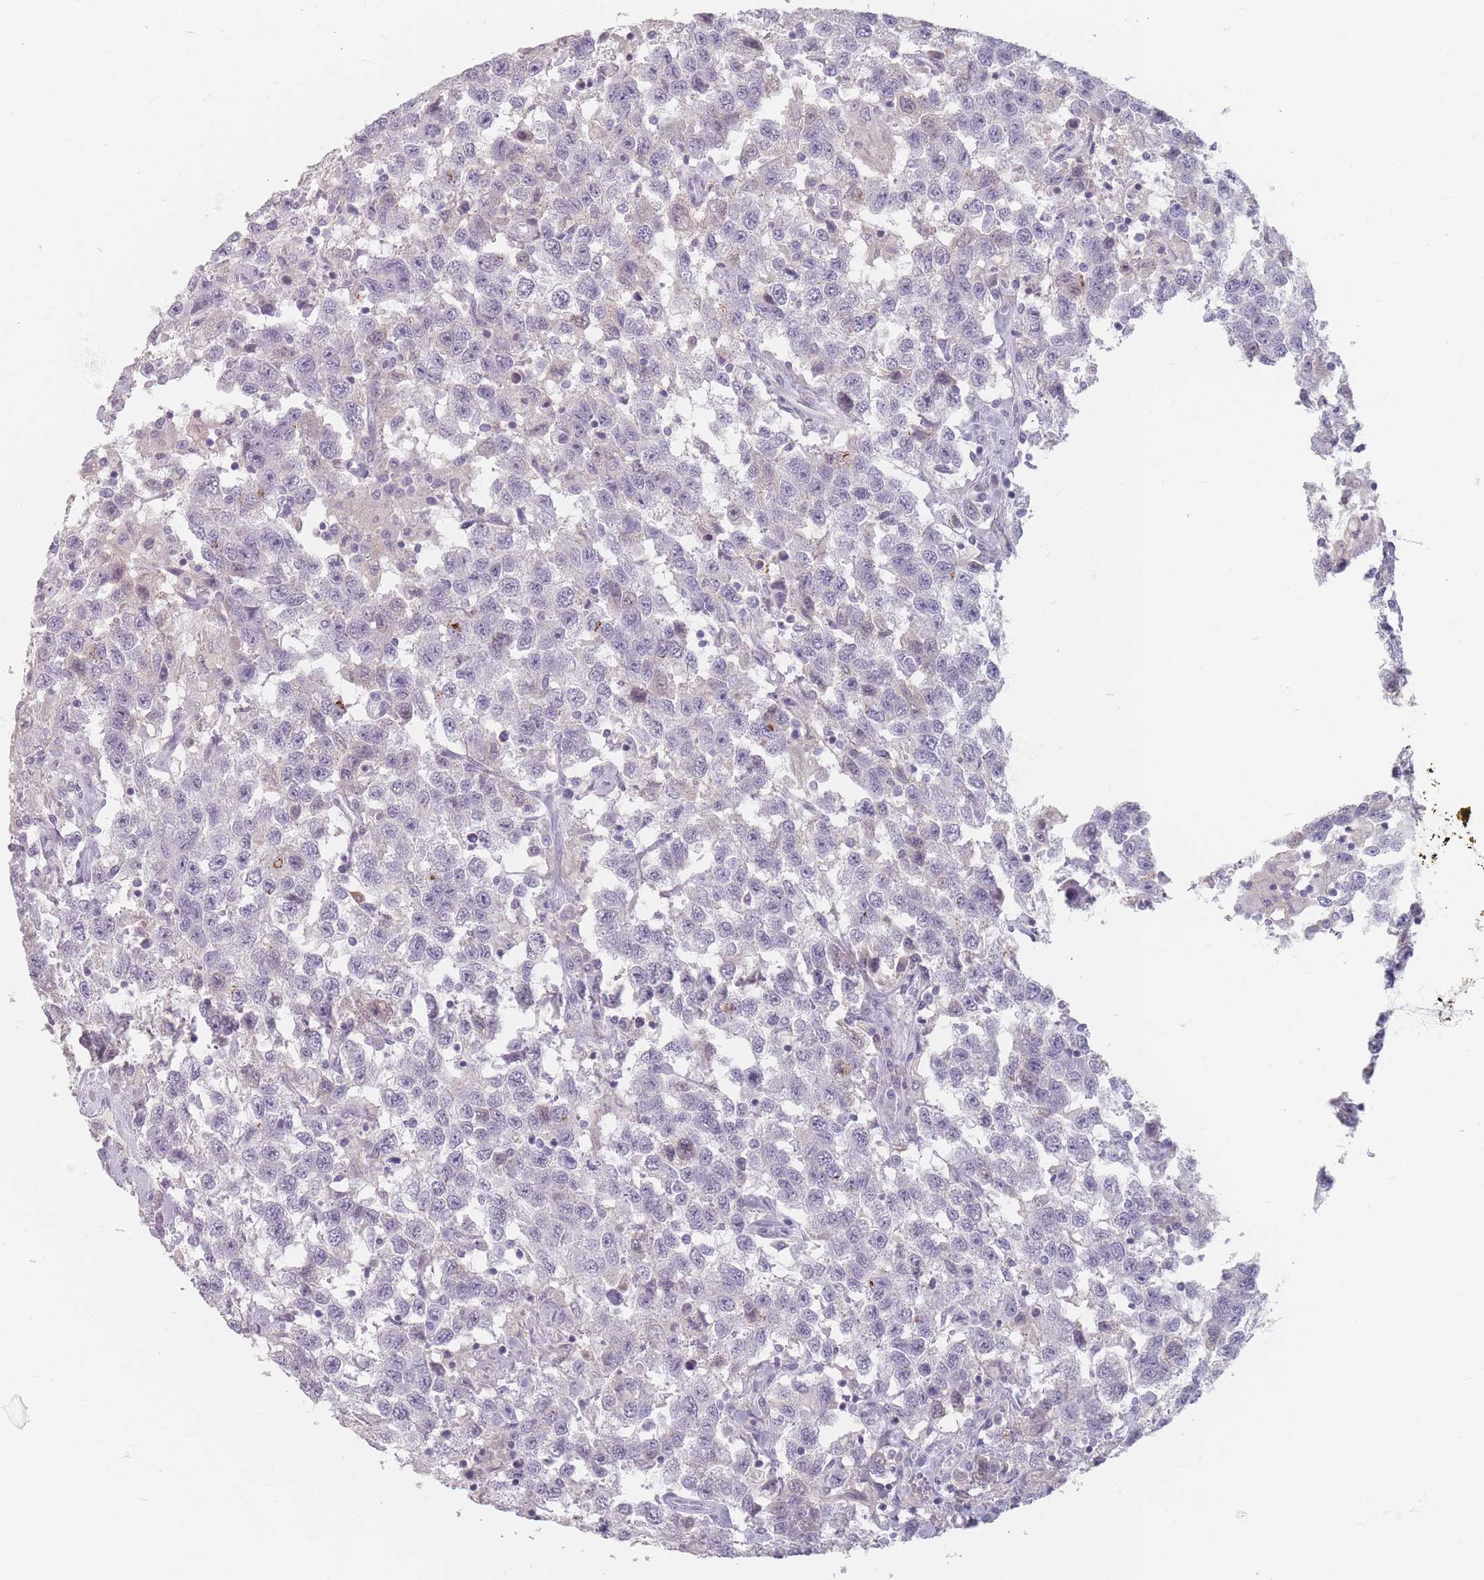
{"staining": {"intensity": "negative", "quantity": "none", "location": "none"}, "tissue": "testis cancer", "cell_type": "Tumor cells", "image_type": "cancer", "snomed": [{"axis": "morphology", "description": "Seminoma, NOS"}, {"axis": "topography", "description": "Testis"}], "caption": "Protein analysis of testis seminoma displays no significant staining in tumor cells.", "gene": "HELZ2", "patient": {"sex": "male", "age": 41}}